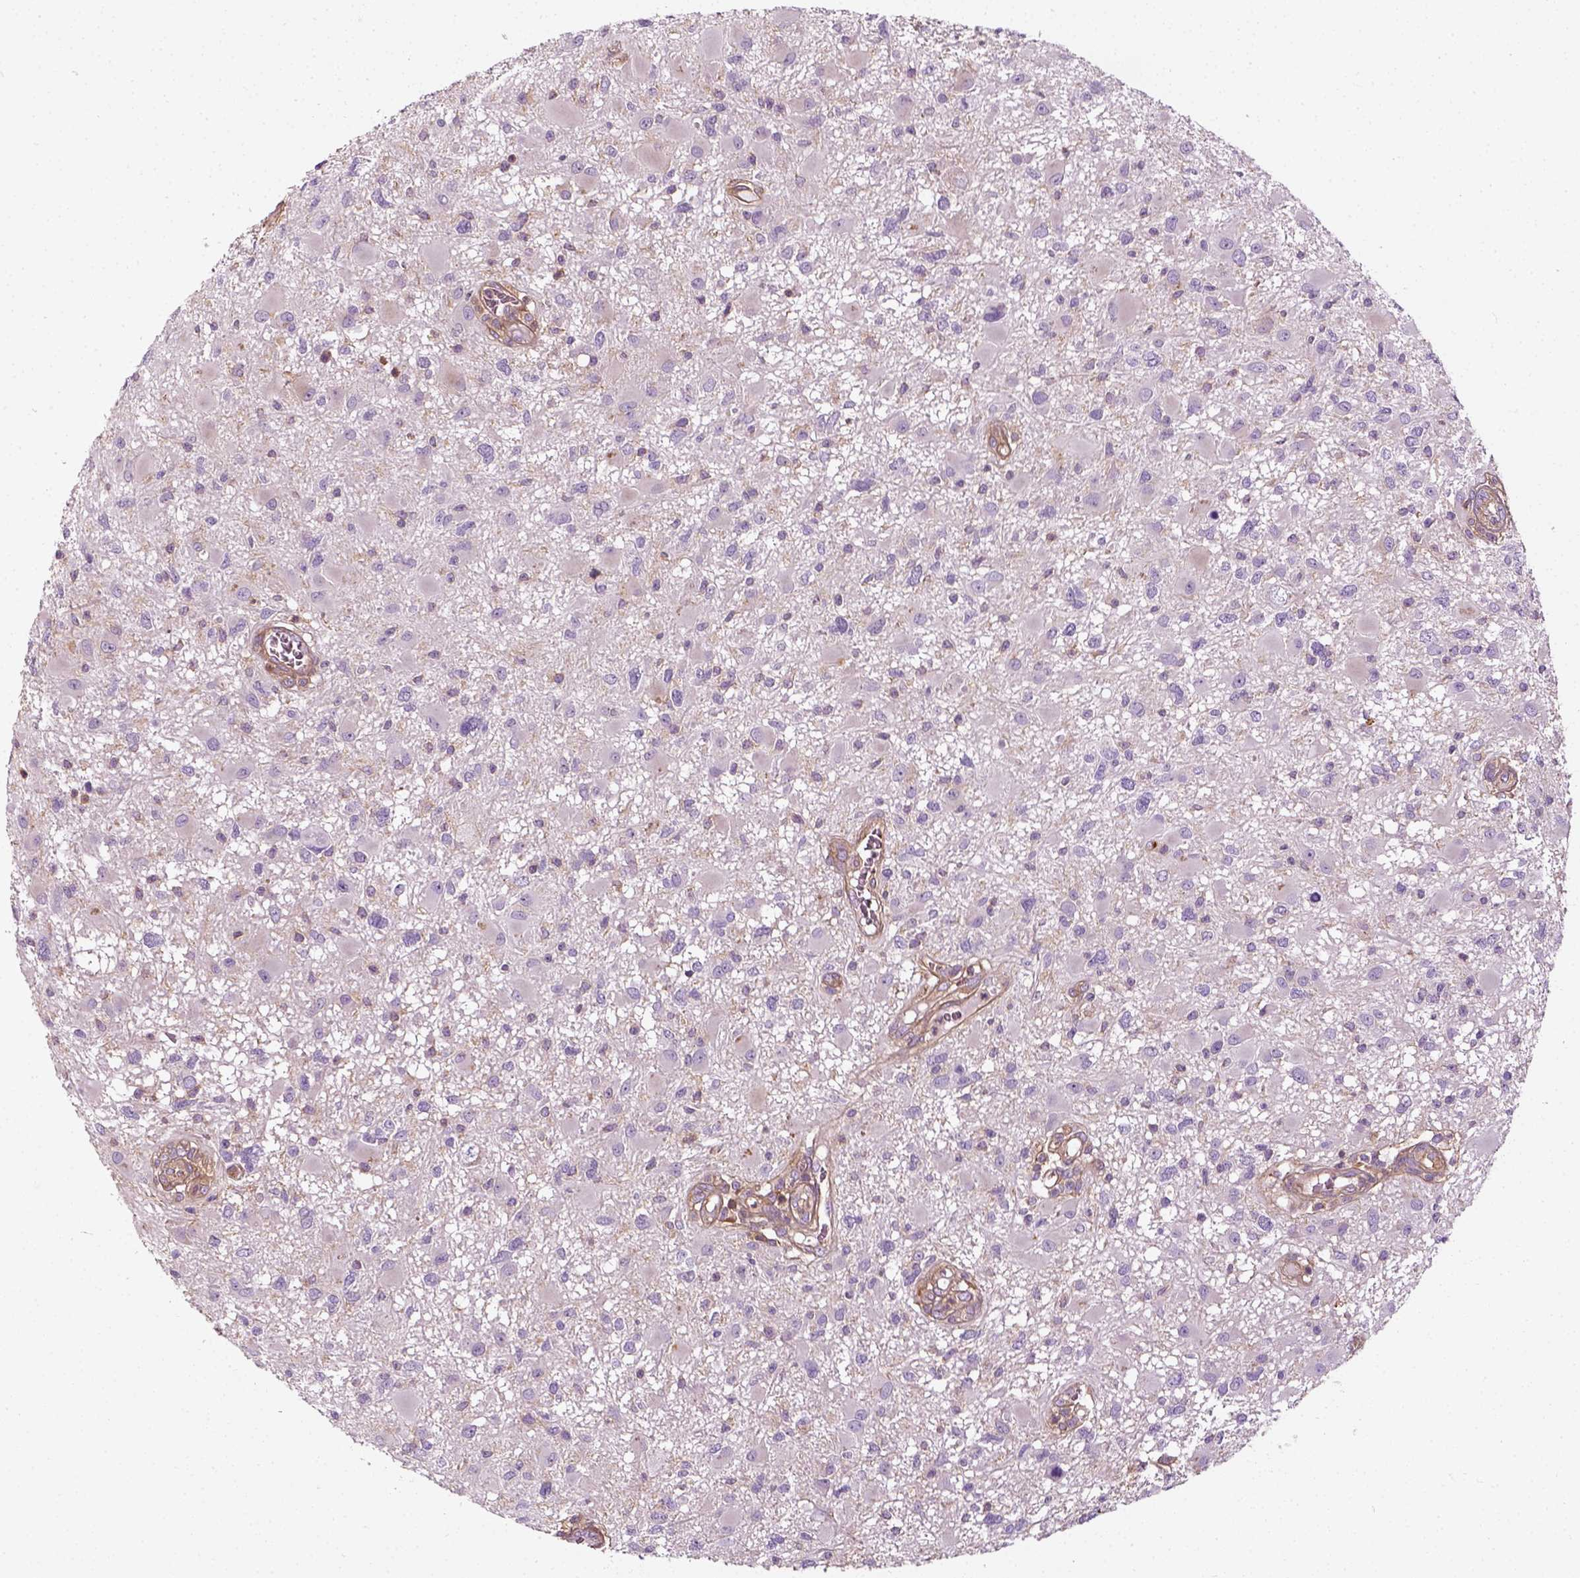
{"staining": {"intensity": "negative", "quantity": "none", "location": "none"}, "tissue": "glioma", "cell_type": "Tumor cells", "image_type": "cancer", "snomed": [{"axis": "morphology", "description": "Glioma, malignant, High grade"}, {"axis": "topography", "description": "Brain"}], "caption": "High power microscopy photomicrograph of an immunohistochemistry (IHC) photomicrograph of high-grade glioma (malignant), revealing no significant staining in tumor cells. (DAB IHC visualized using brightfield microscopy, high magnification).", "gene": "COL6A2", "patient": {"sex": "male", "age": 54}}